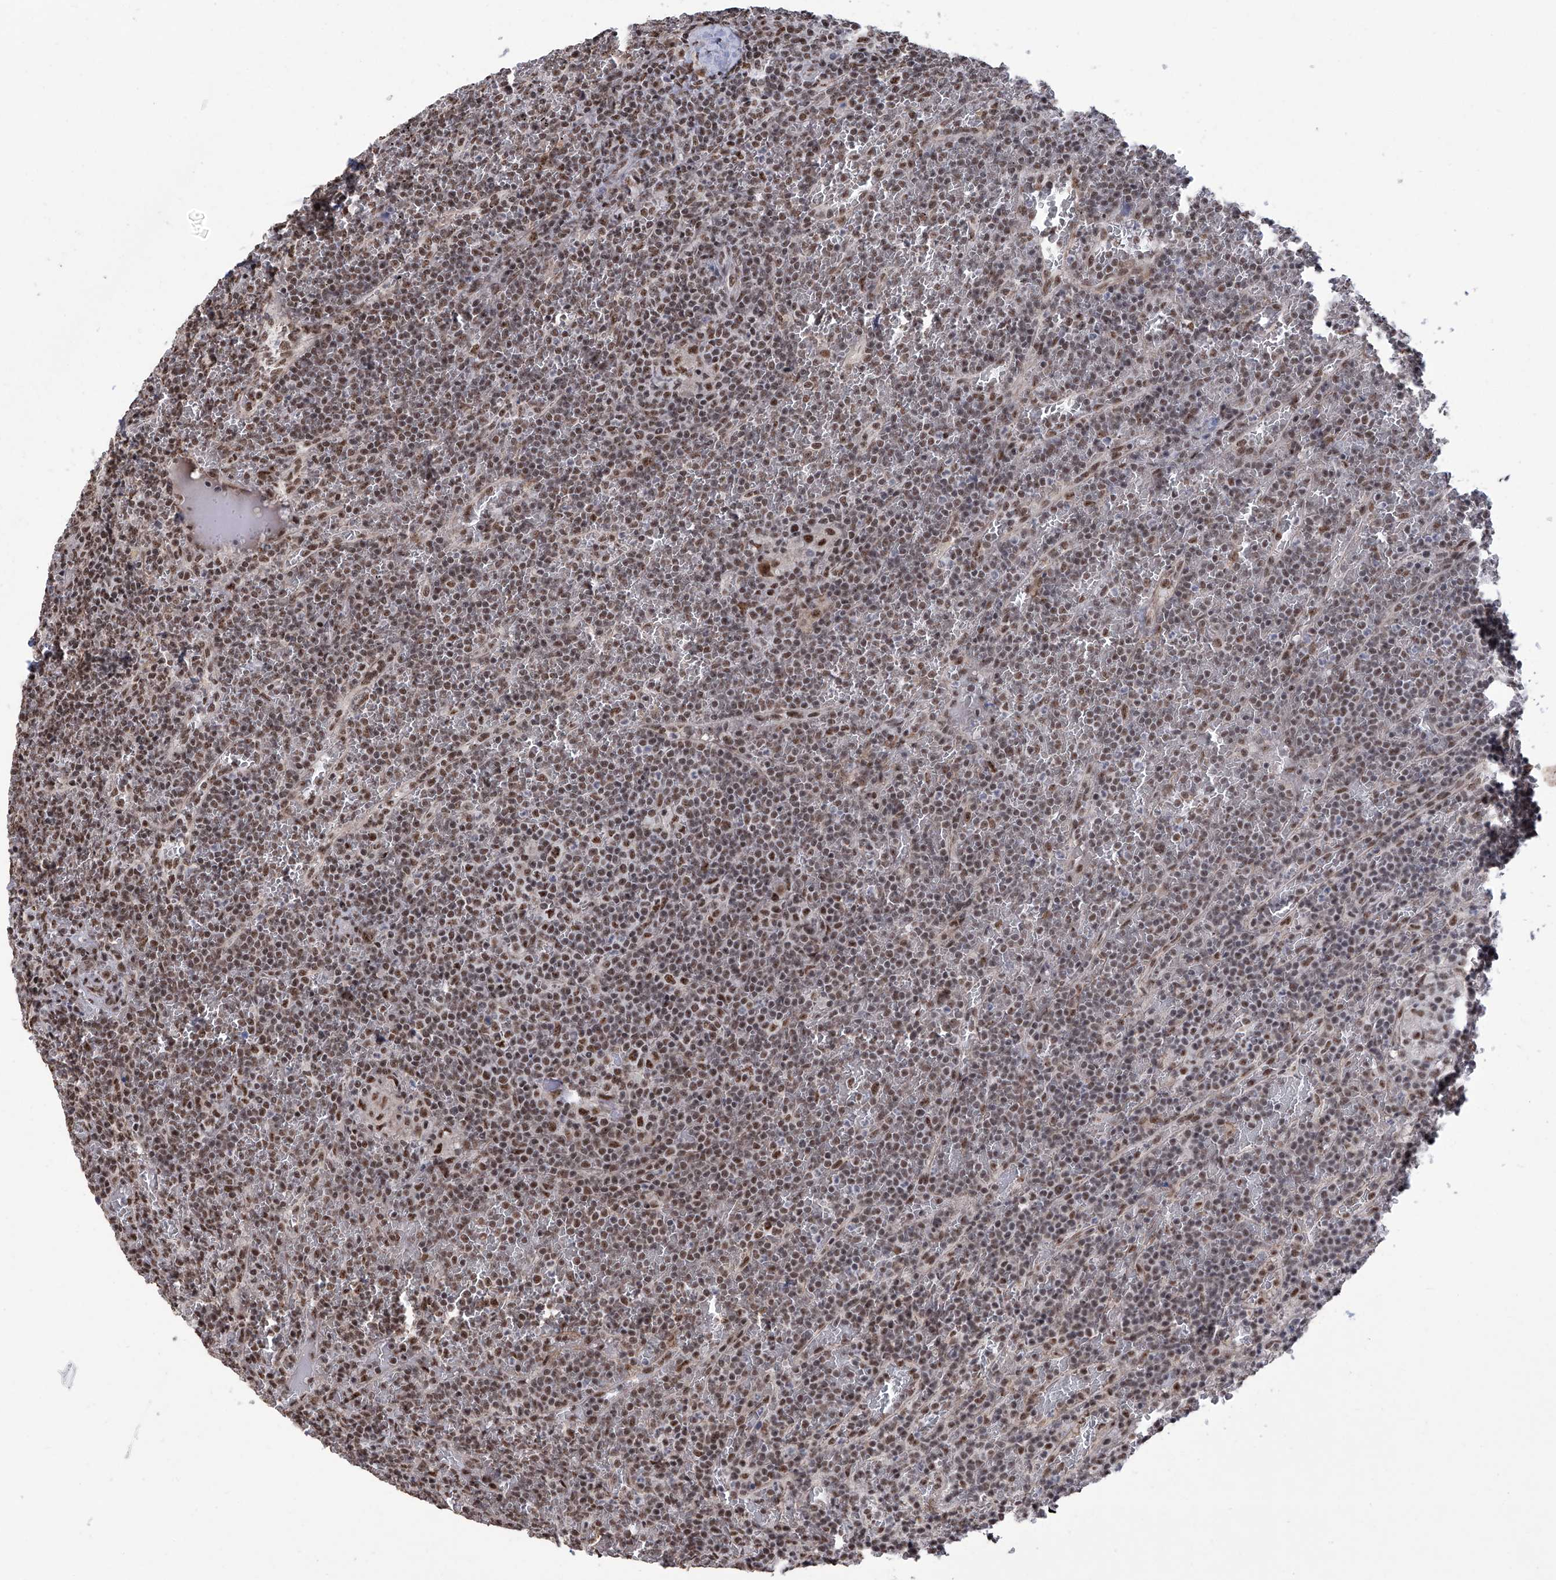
{"staining": {"intensity": "moderate", "quantity": ">75%", "location": "nuclear"}, "tissue": "lymphoma", "cell_type": "Tumor cells", "image_type": "cancer", "snomed": [{"axis": "morphology", "description": "Malignant lymphoma, non-Hodgkin's type, Low grade"}, {"axis": "topography", "description": "Spleen"}], "caption": "Protein analysis of malignant lymphoma, non-Hodgkin's type (low-grade) tissue displays moderate nuclear staining in approximately >75% of tumor cells.", "gene": "FBXL4", "patient": {"sex": "female", "age": 19}}